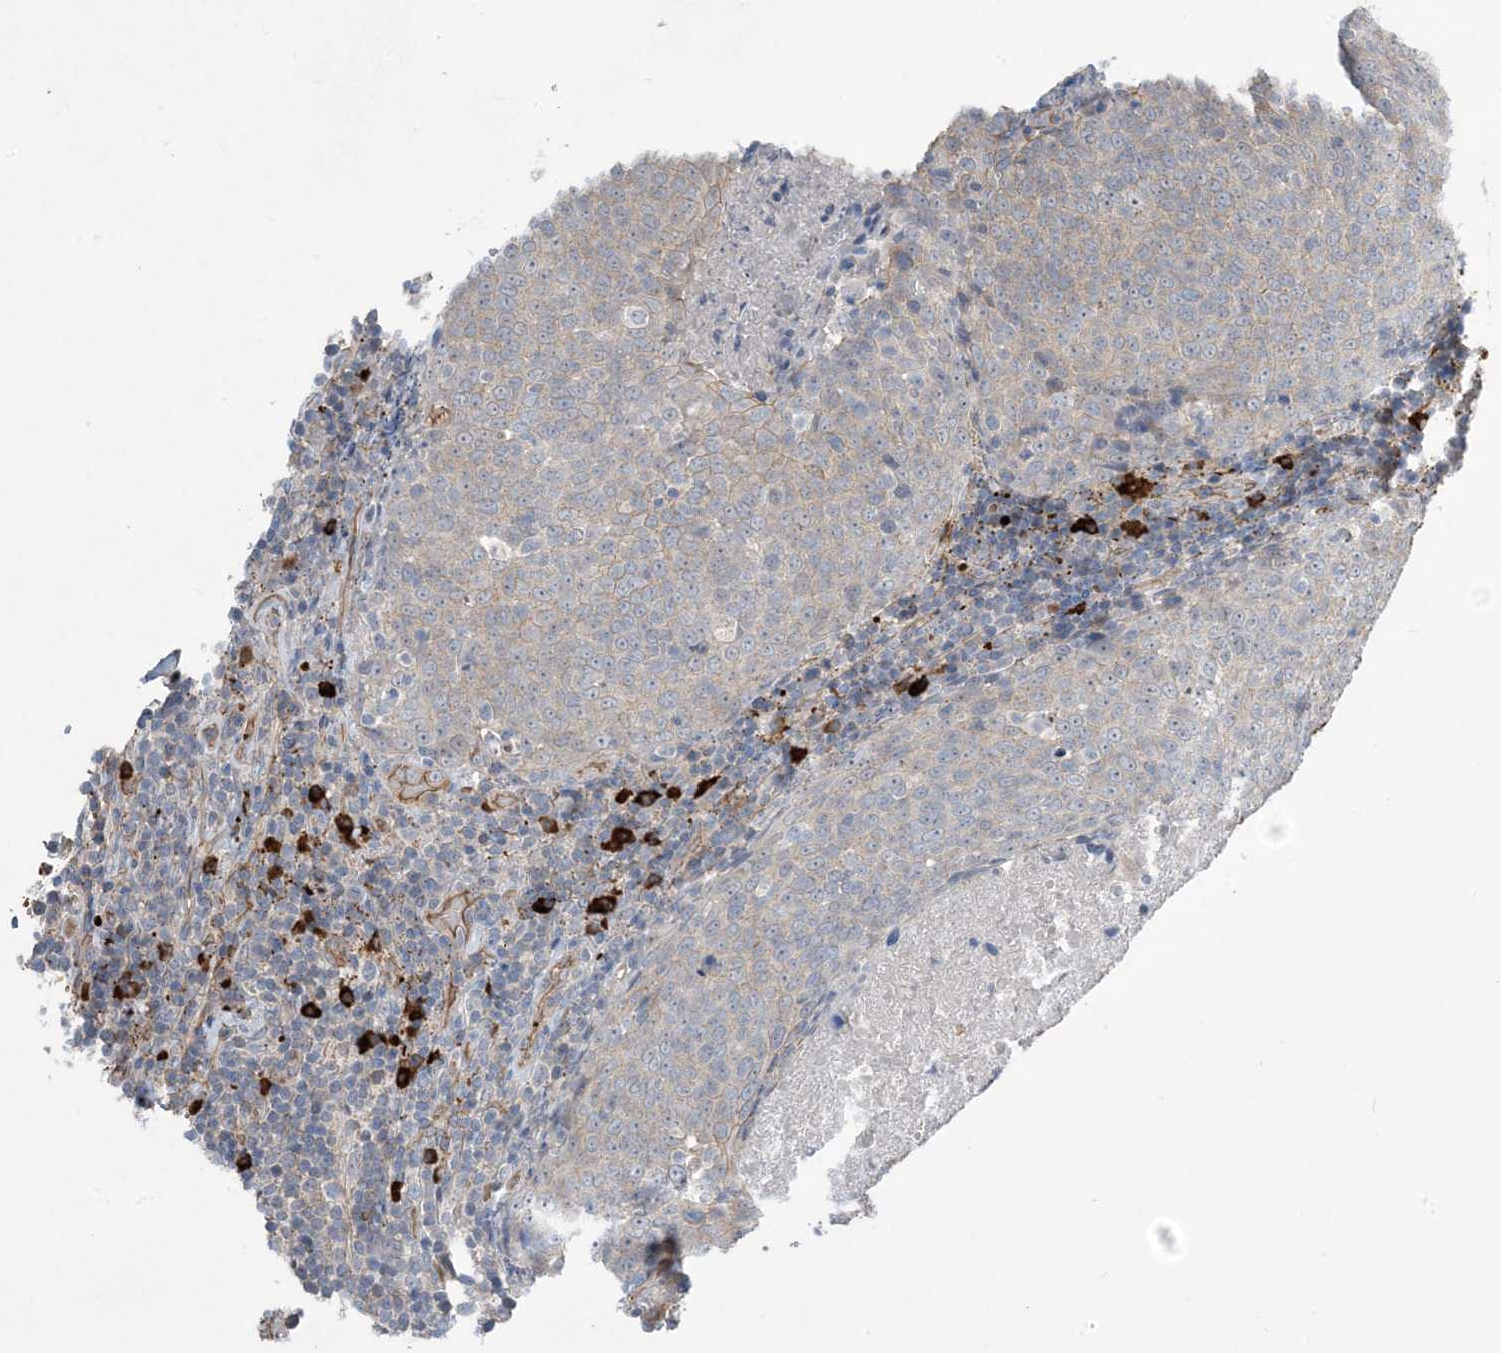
{"staining": {"intensity": "negative", "quantity": "none", "location": "none"}, "tissue": "head and neck cancer", "cell_type": "Tumor cells", "image_type": "cancer", "snomed": [{"axis": "morphology", "description": "Squamous cell carcinoma, NOS"}, {"axis": "morphology", "description": "Squamous cell carcinoma, metastatic, NOS"}, {"axis": "topography", "description": "Lymph node"}, {"axis": "topography", "description": "Head-Neck"}], "caption": "DAB immunohistochemical staining of human squamous cell carcinoma (head and neck) exhibits no significant positivity in tumor cells.", "gene": "AOC1", "patient": {"sex": "male", "age": 62}}